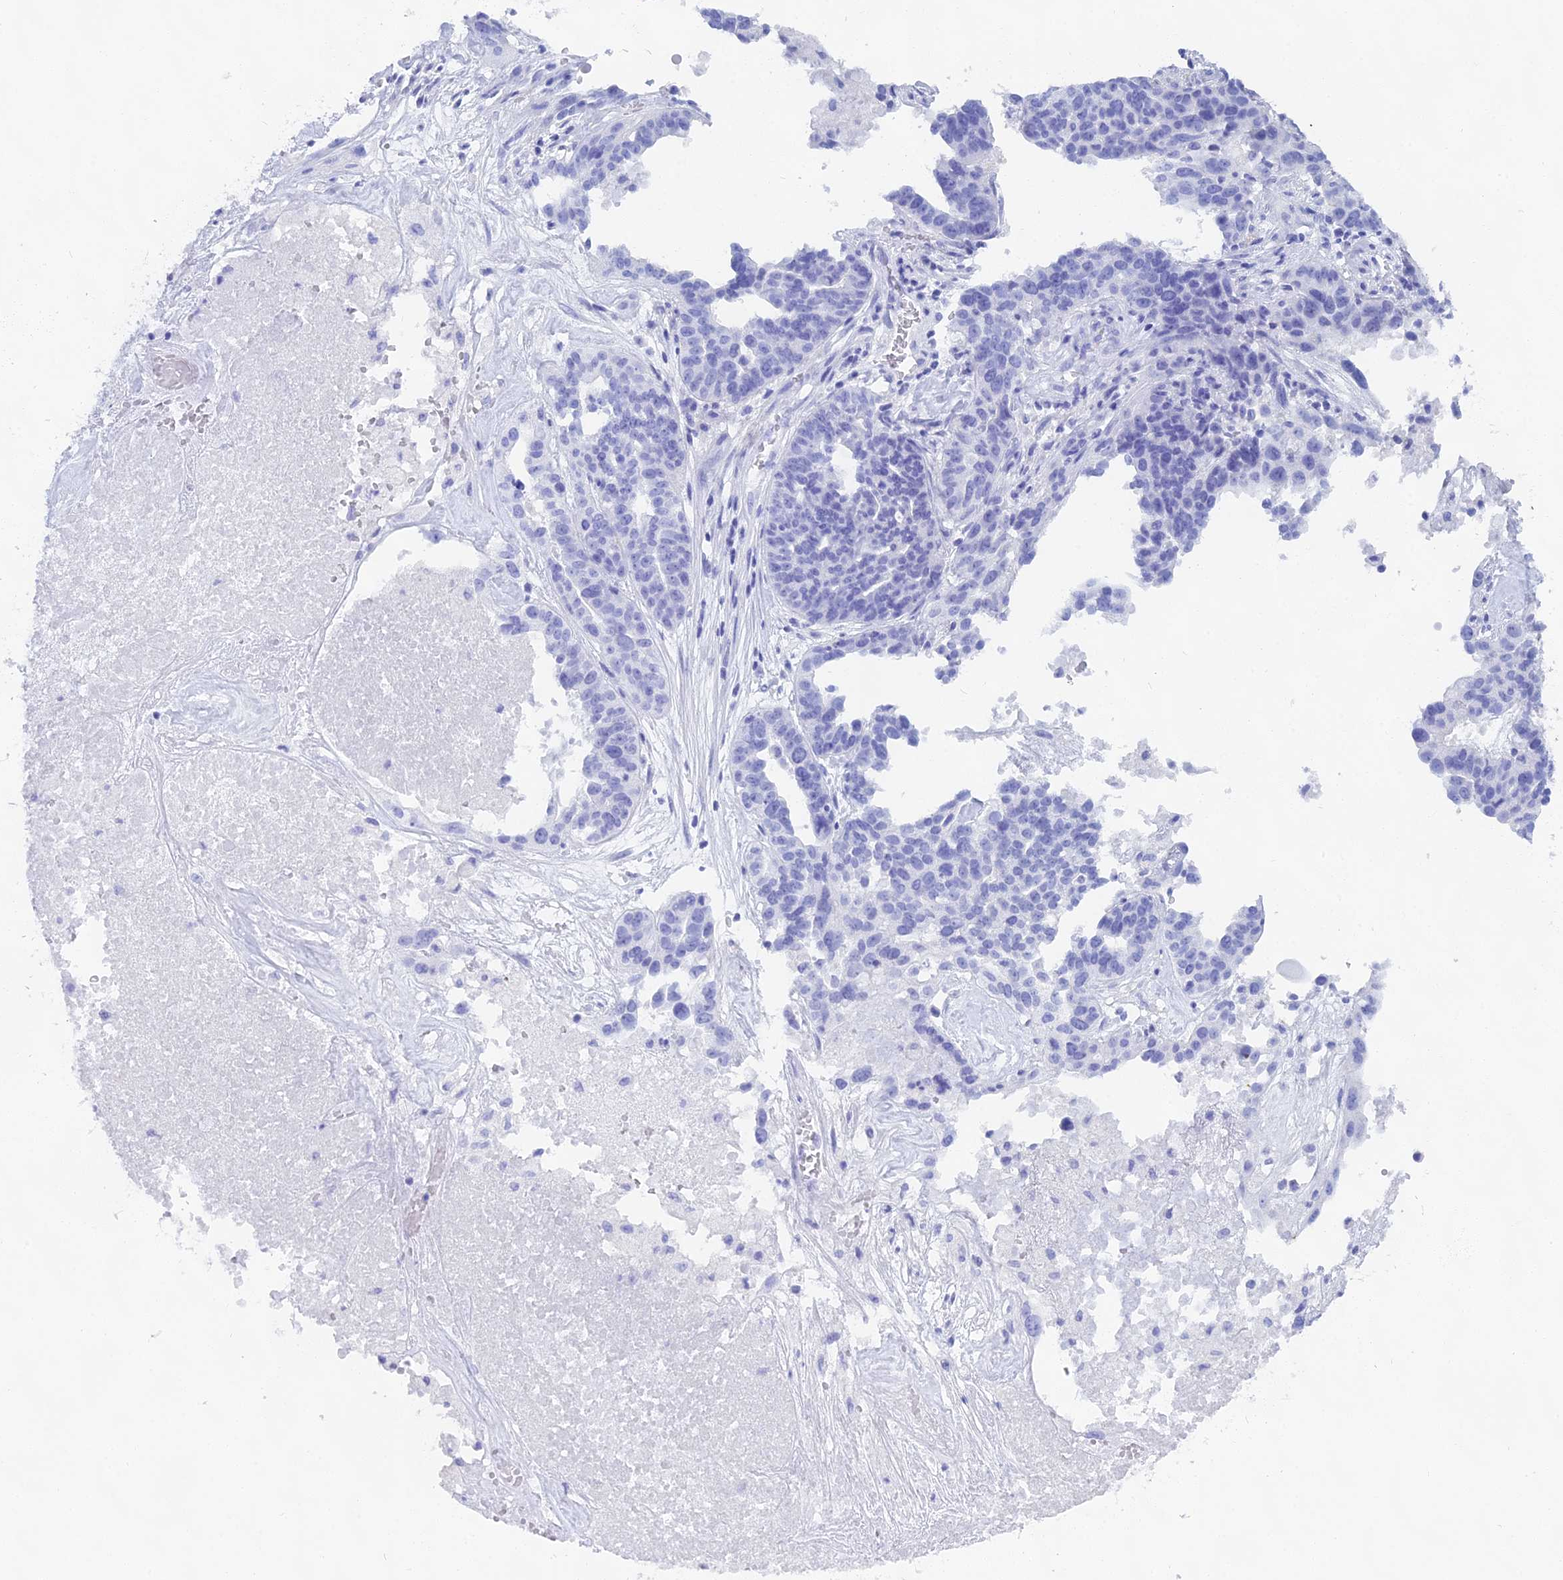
{"staining": {"intensity": "negative", "quantity": "none", "location": "none"}, "tissue": "ovarian cancer", "cell_type": "Tumor cells", "image_type": "cancer", "snomed": [{"axis": "morphology", "description": "Cystadenocarcinoma, serous, NOS"}, {"axis": "topography", "description": "Ovary"}], "caption": "Tumor cells are negative for brown protein staining in ovarian cancer.", "gene": "CGB2", "patient": {"sex": "female", "age": 59}}